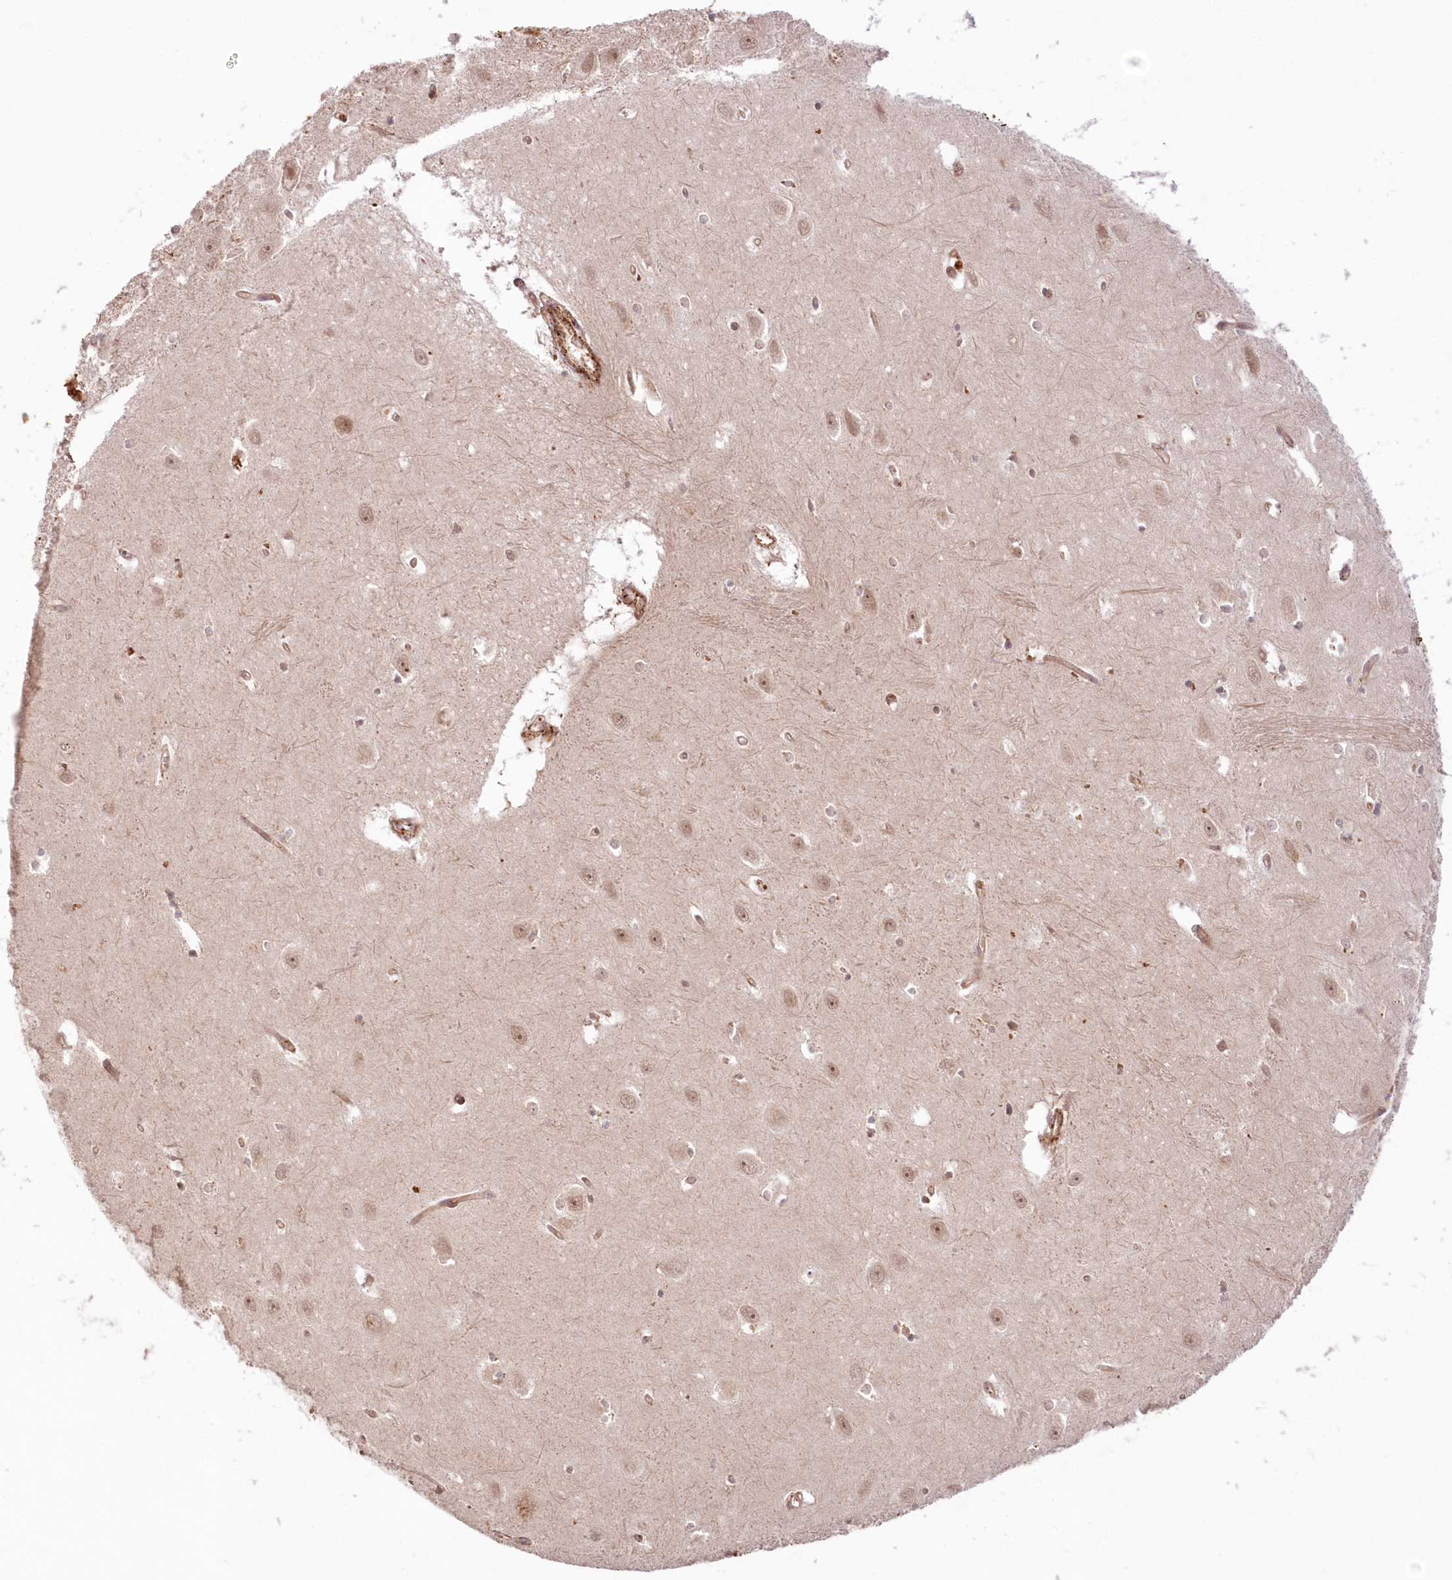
{"staining": {"intensity": "moderate", "quantity": "<25%", "location": "nuclear"}, "tissue": "hippocampus", "cell_type": "Glial cells", "image_type": "normal", "snomed": [{"axis": "morphology", "description": "Normal tissue, NOS"}, {"axis": "topography", "description": "Hippocampus"}], "caption": "This is an image of immunohistochemistry staining of normal hippocampus, which shows moderate positivity in the nuclear of glial cells.", "gene": "UBTD2", "patient": {"sex": "female", "age": 64}}